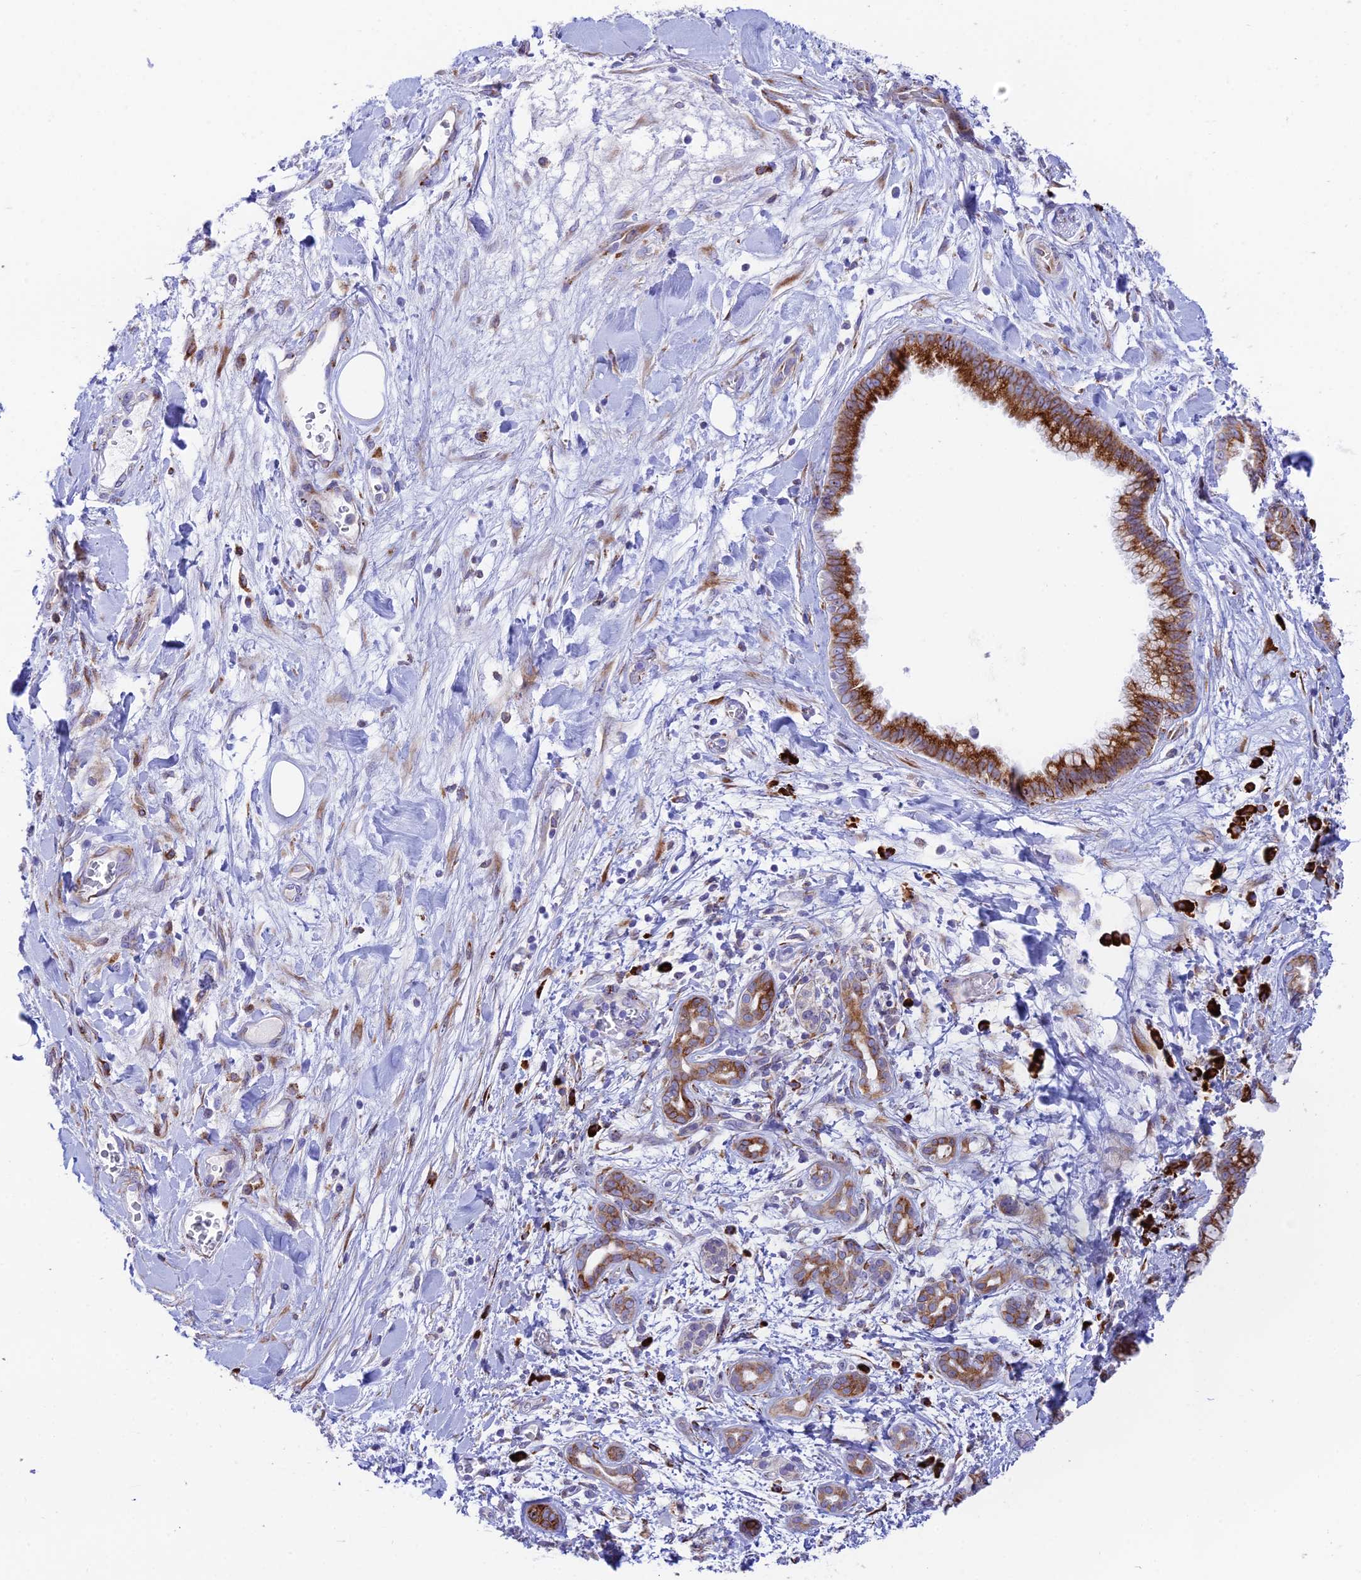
{"staining": {"intensity": "moderate", "quantity": "25%-75%", "location": "cytoplasmic/membranous"}, "tissue": "pancreatic cancer", "cell_type": "Tumor cells", "image_type": "cancer", "snomed": [{"axis": "morphology", "description": "Adenocarcinoma, NOS"}, {"axis": "topography", "description": "Pancreas"}], "caption": "A brown stain shows moderate cytoplasmic/membranous staining of a protein in human pancreatic cancer (adenocarcinoma) tumor cells. Immunohistochemistry (ihc) stains the protein in brown and the nuclei are stained blue.", "gene": "TUBGCP6", "patient": {"sex": "female", "age": 78}}